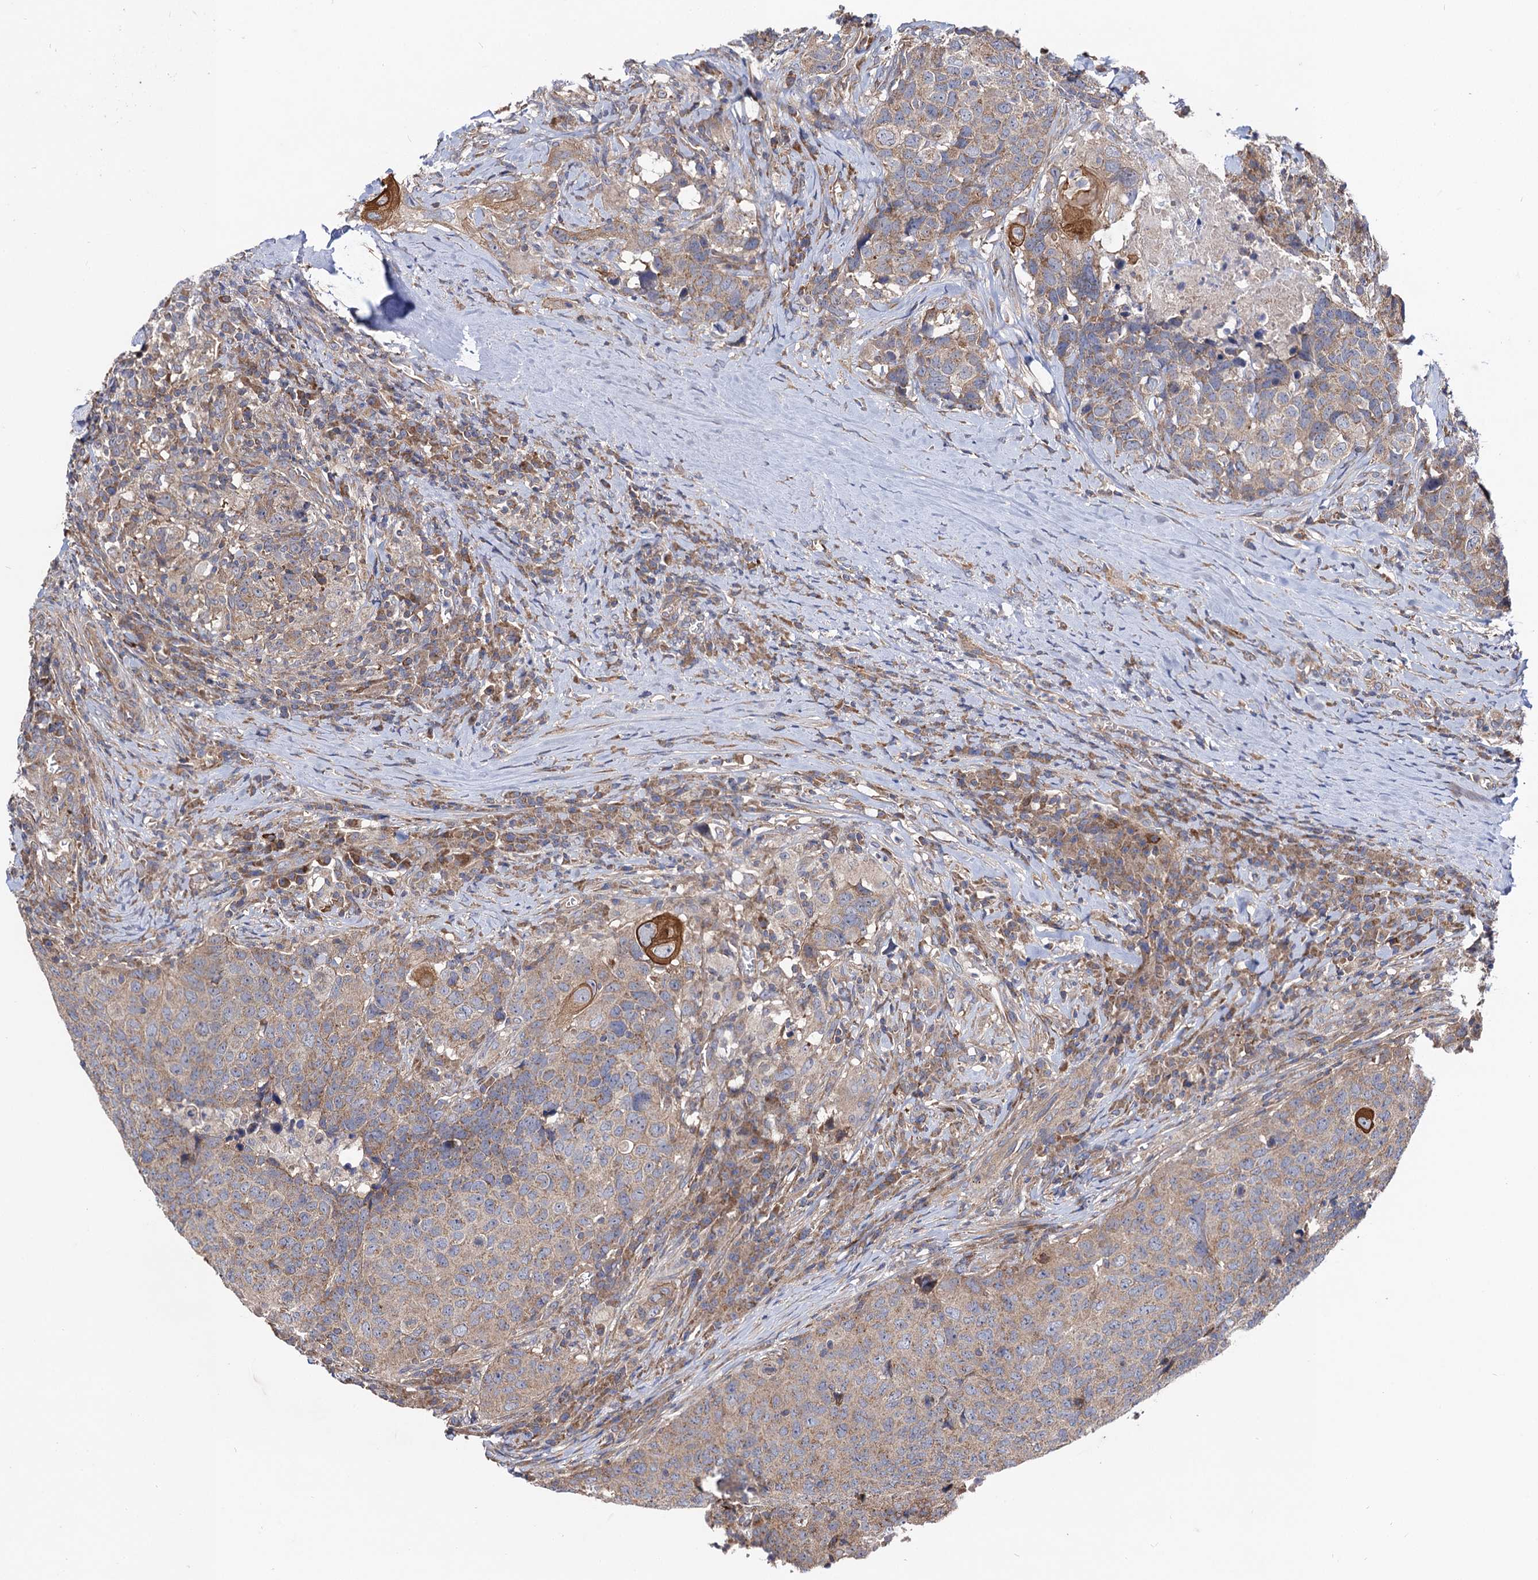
{"staining": {"intensity": "weak", "quantity": "25%-75%", "location": "cytoplasmic/membranous"}, "tissue": "head and neck cancer", "cell_type": "Tumor cells", "image_type": "cancer", "snomed": [{"axis": "morphology", "description": "Squamous cell carcinoma, NOS"}, {"axis": "topography", "description": "Head-Neck"}], "caption": "Immunohistochemistry (DAB (3,3'-diaminobenzidine)) staining of human squamous cell carcinoma (head and neck) displays weak cytoplasmic/membranous protein staining in approximately 25%-75% of tumor cells.", "gene": "DYDC1", "patient": {"sex": "male", "age": 66}}